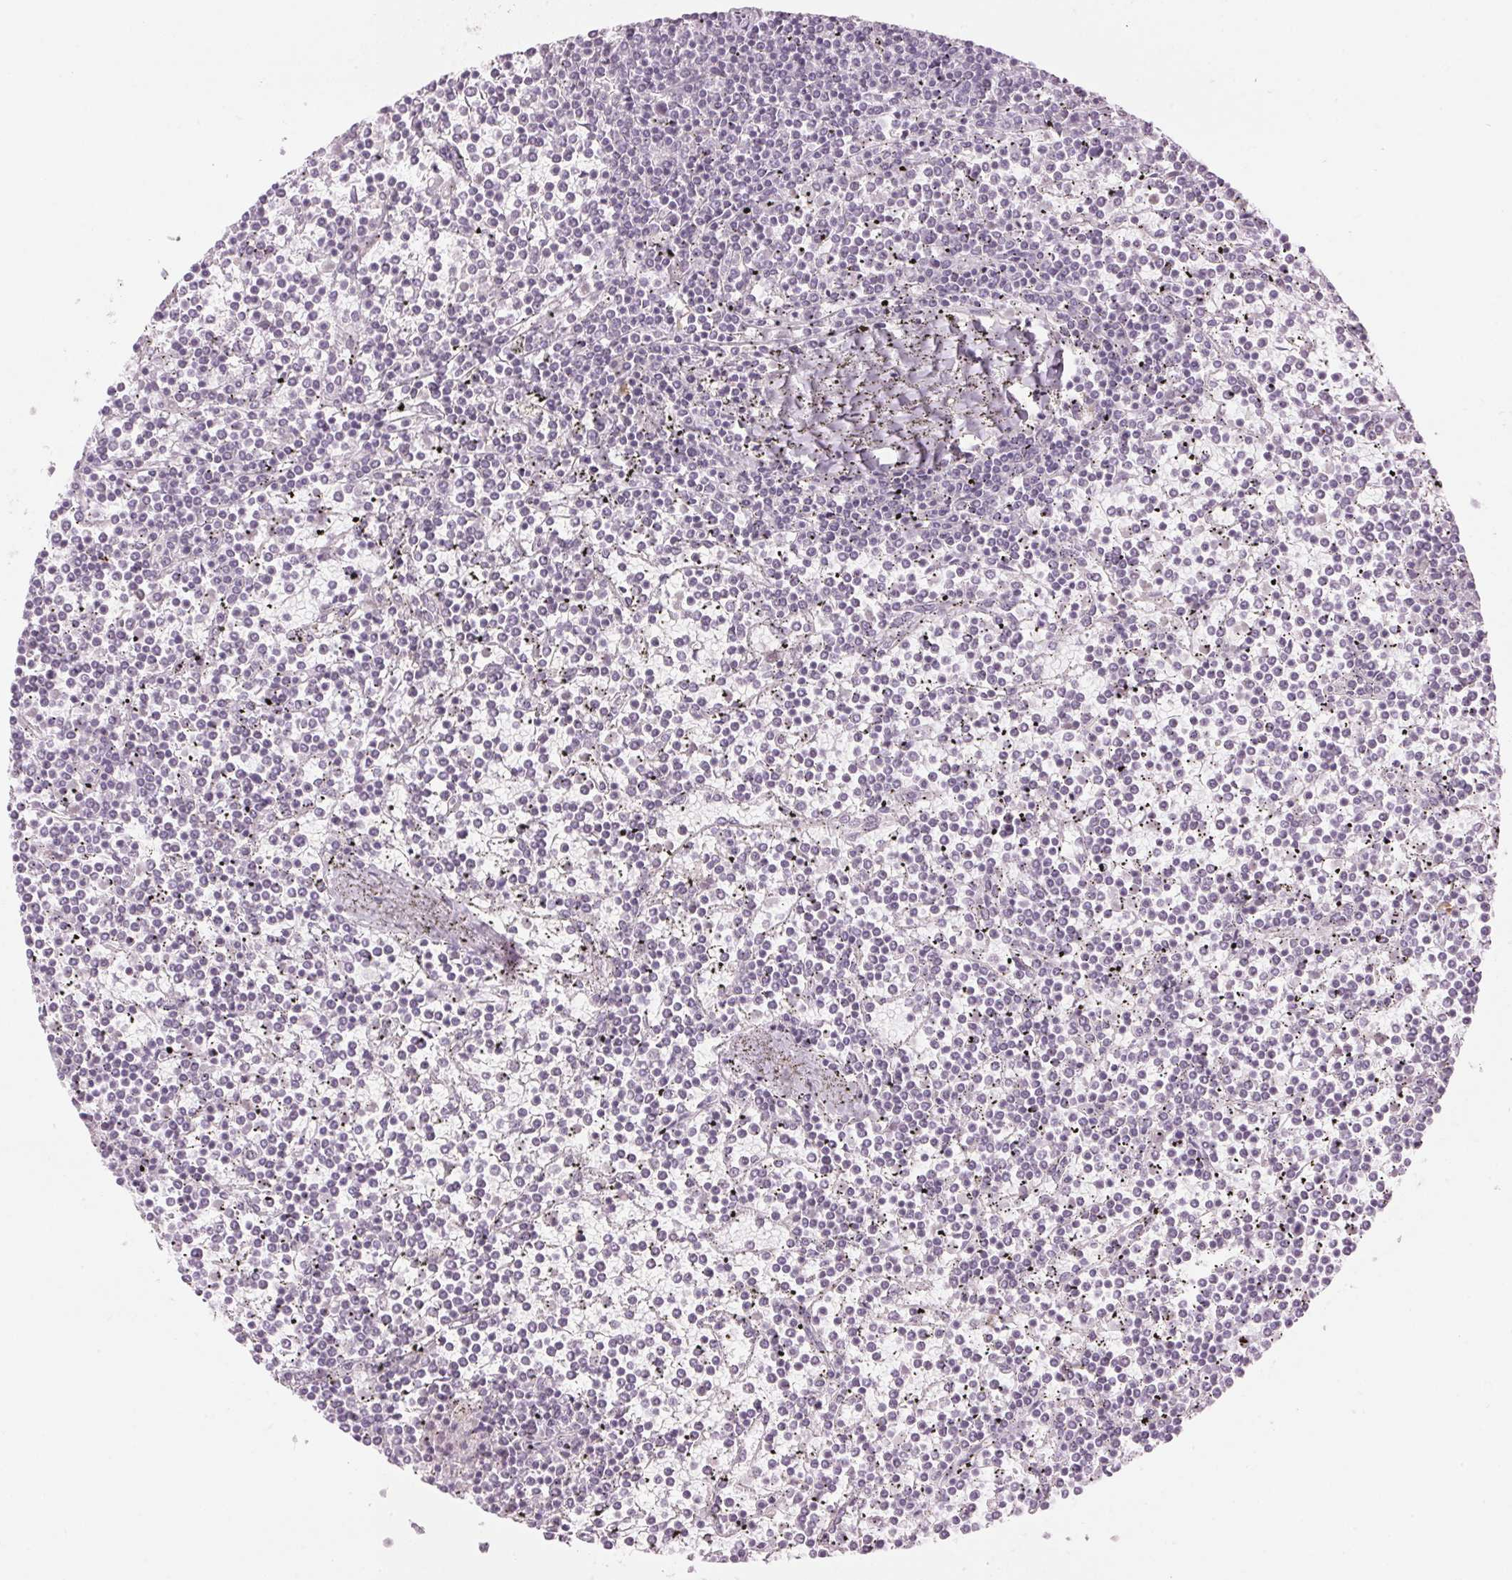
{"staining": {"intensity": "negative", "quantity": "none", "location": "none"}, "tissue": "lymphoma", "cell_type": "Tumor cells", "image_type": "cancer", "snomed": [{"axis": "morphology", "description": "Malignant lymphoma, non-Hodgkin's type, Low grade"}, {"axis": "topography", "description": "Spleen"}], "caption": "Immunohistochemical staining of human lymphoma reveals no significant staining in tumor cells.", "gene": "SCTR", "patient": {"sex": "female", "age": 19}}